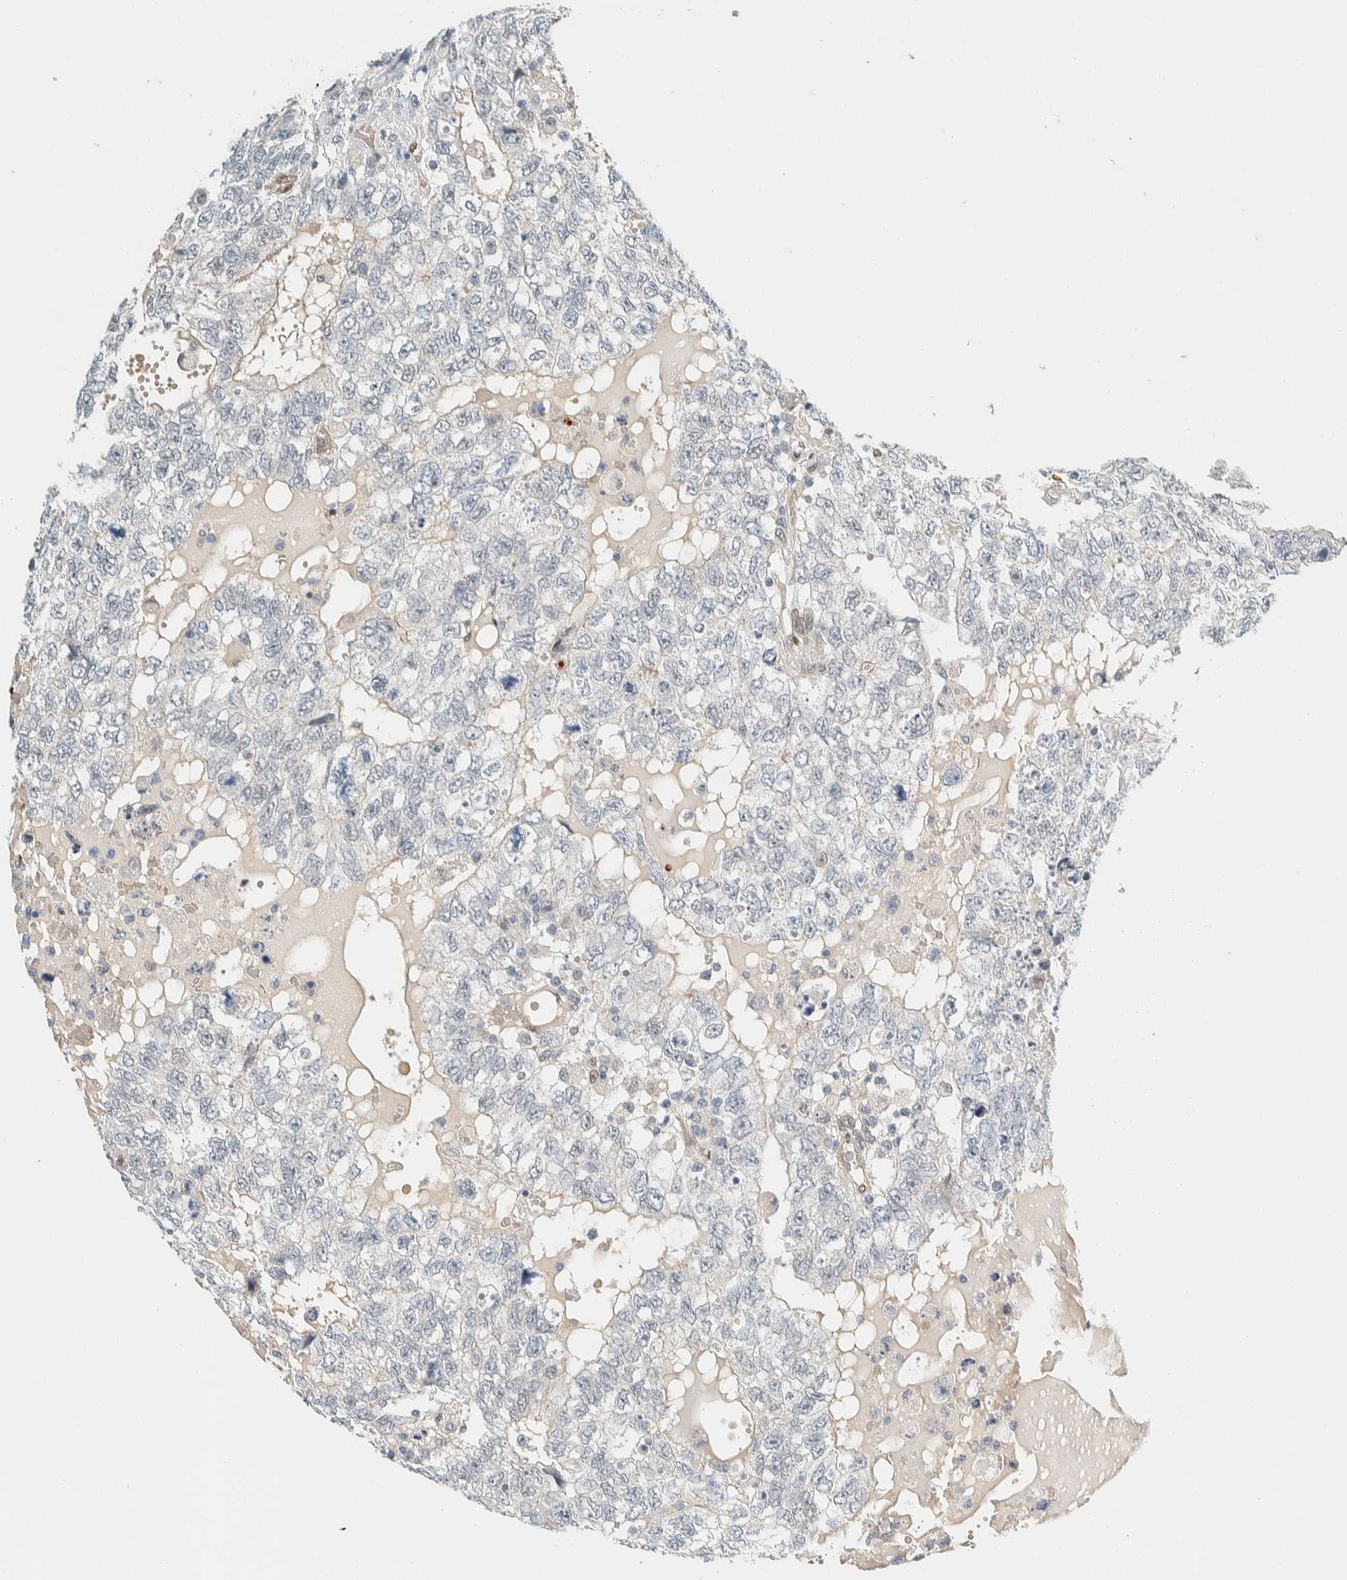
{"staining": {"intensity": "negative", "quantity": "none", "location": "none"}, "tissue": "testis cancer", "cell_type": "Tumor cells", "image_type": "cancer", "snomed": [{"axis": "morphology", "description": "Carcinoma, Embryonal, NOS"}, {"axis": "topography", "description": "Testis"}], "caption": "Testis cancer was stained to show a protein in brown. There is no significant expression in tumor cells.", "gene": "TSTD2", "patient": {"sex": "male", "age": 36}}